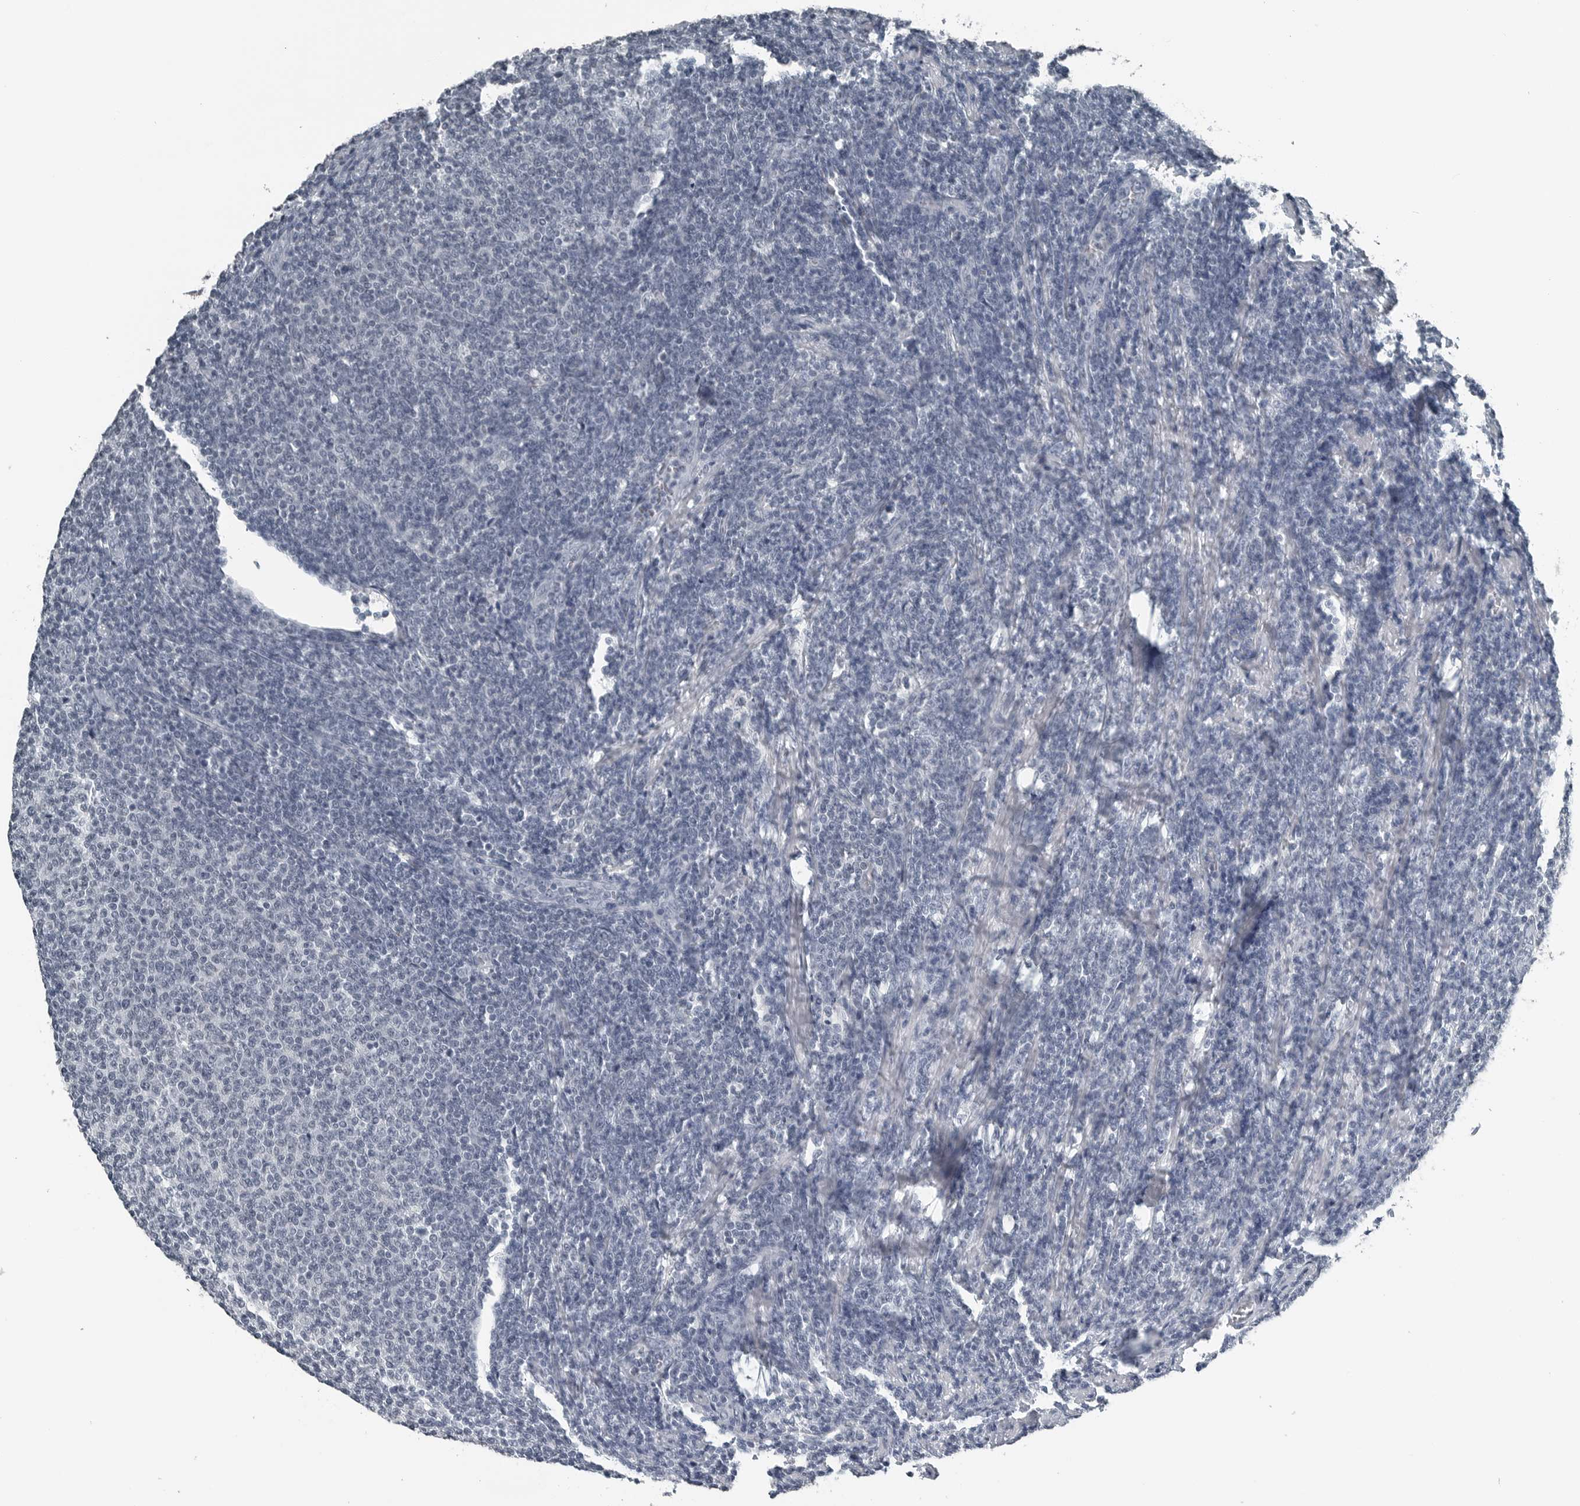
{"staining": {"intensity": "negative", "quantity": "none", "location": "none"}, "tissue": "lymphoma", "cell_type": "Tumor cells", "image_type": "cancer", "snomed": [{"axis": "morphology", "description": "Malignant lymphoma, non-Hodgkin's type, Low grade"}, {"axis": "topography", "description": "Lymph node"}], "caption": "Micrograph shows no protein positivity in tumor cells of lymphoma tissue.", "gene": "SPINK1", "patient": {"sex": "male", "age": 66}}